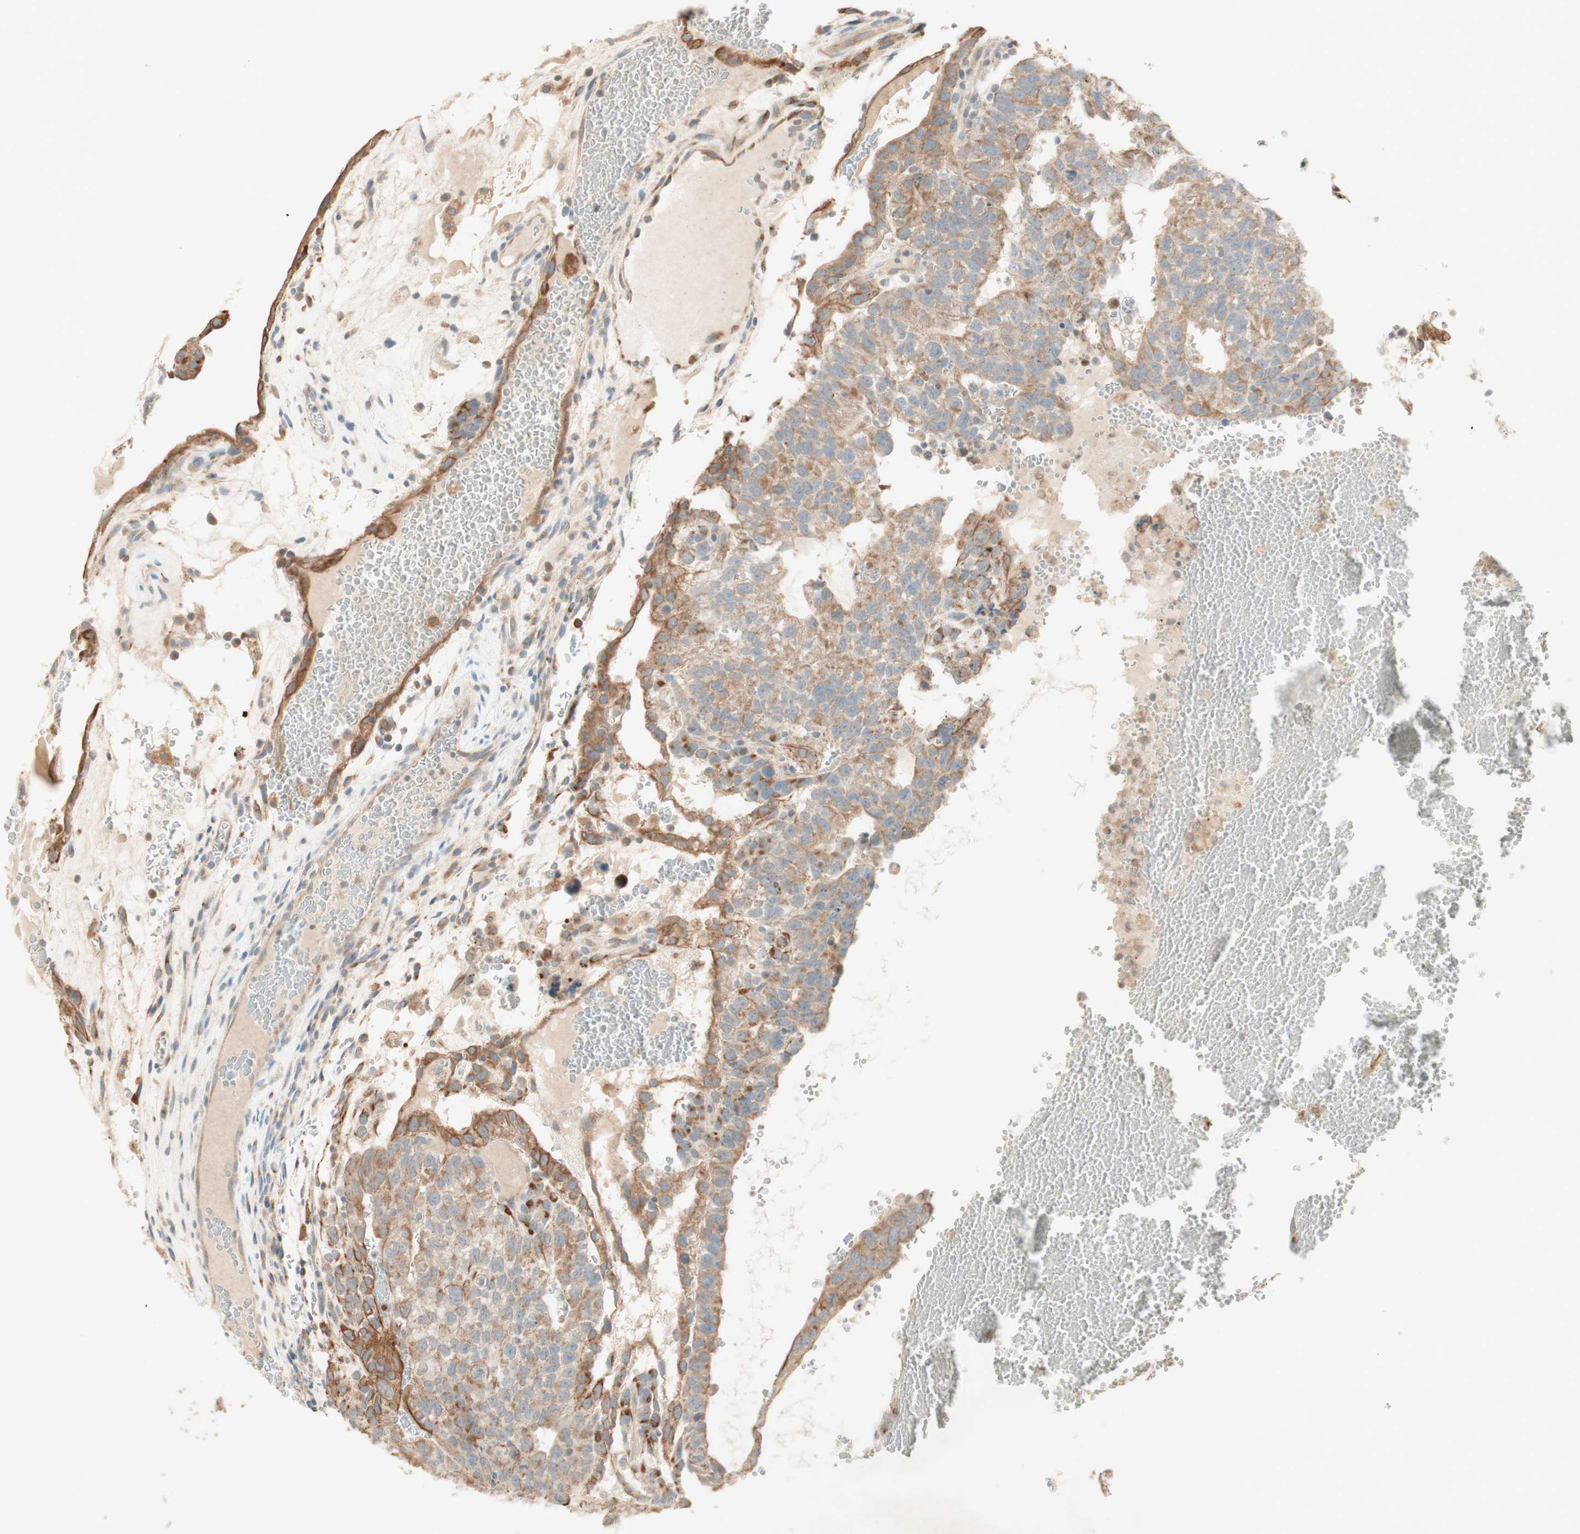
{"staining": {"intensity": "moderate", "quantity": ">75%", "location": "cytoplasmic/membranous"}, "tissue": "testis cancer", "cell_type": "Tumor cells", "image_type": "cancer", "snomed": [{"axis": "morphology", "description": "Seminoma, NOS"}, {"axis": "morphology", "description": "Carcinoma, Embryonal, NOS"}, {"axis": "topography", "description": "Testis"}], "caption": "The histopathology image displays a brown stain indicating the presence of a protein in the cytoplasmic/membranous of tumor cells in testis cancer.", "gene": "CLCN2", "patient": {"sex": "male", "age": 52}}